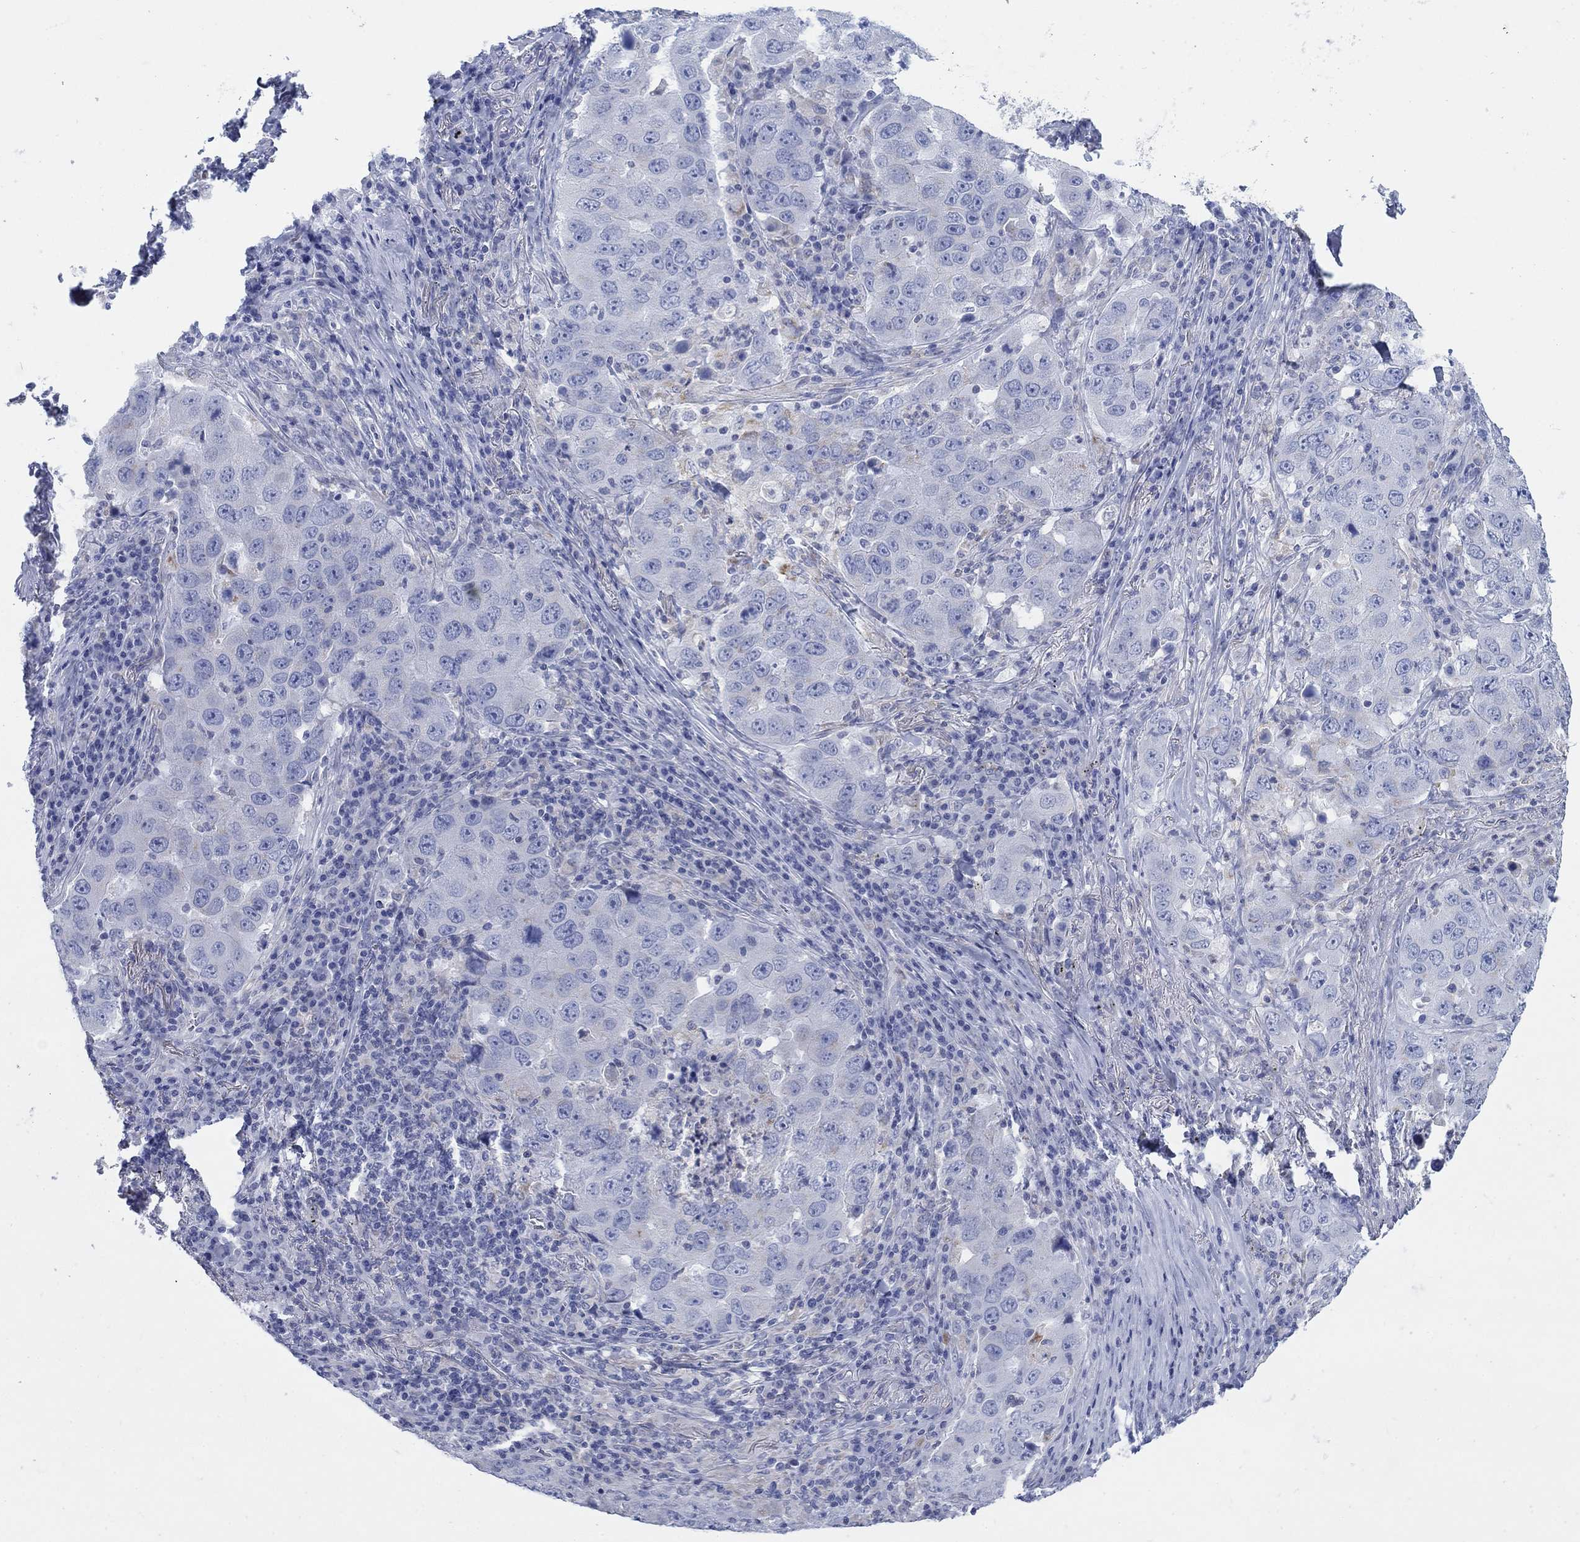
{"staining": {"intensity": "negative", "quantity": "none", "location": "none"}, "tissue": "lung cancer", "cell_type": "Tumor cells", "image_type": "cancer", "snomed": [{"axis": "morphology", "description": "Adenocarcinoma, NOS"}, {"axis": "topography", "description": "Lung"}], "caption": "IHC image of lung cancer stained for a protein (brown), which shows no positivity in tumor cells.", "gene": "SCCPDH", "patient": {"sex": "male", "age": 73}}